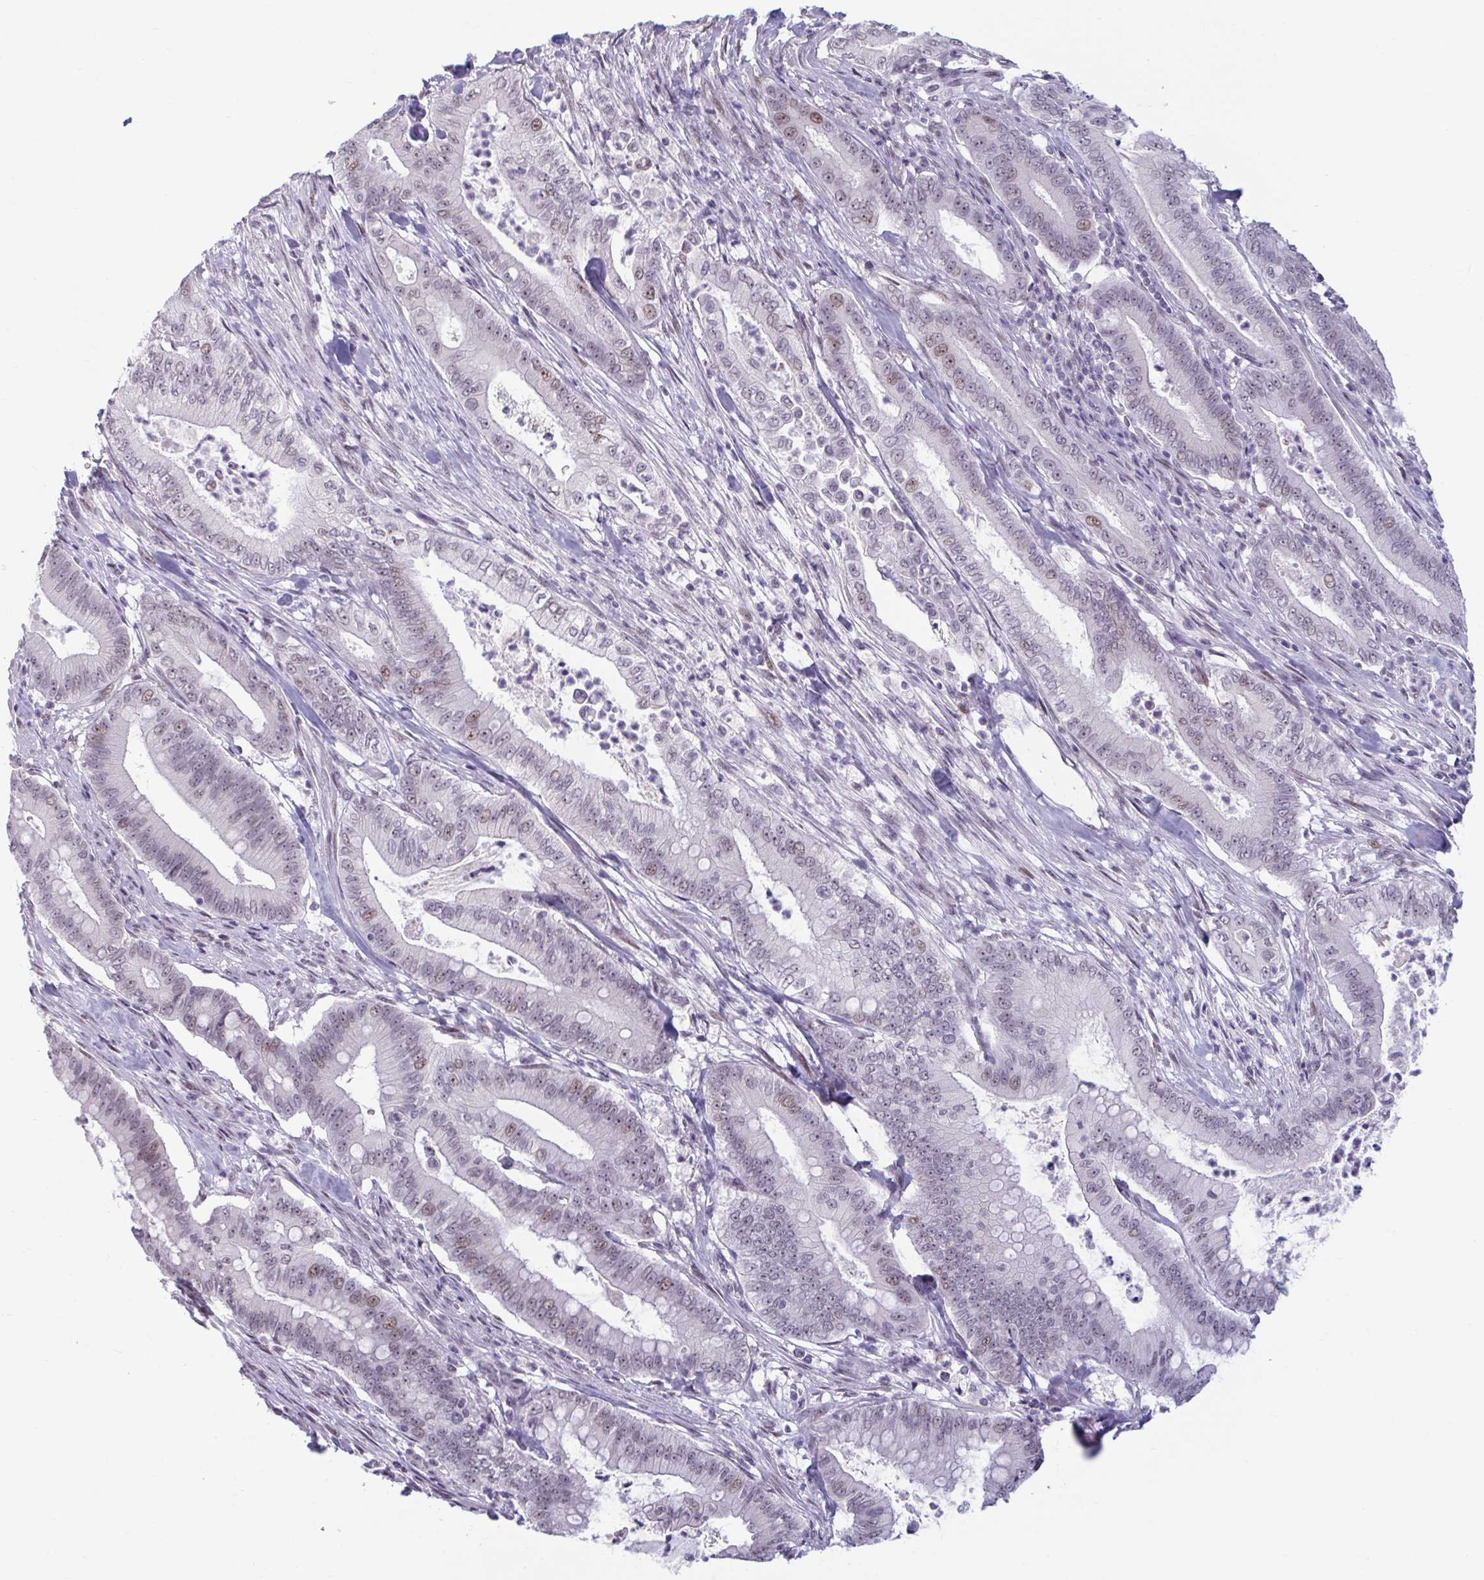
{"staining": {"intensity": "moderate", "quantity": "<25%", "location": "nuclear"}, "tissue": "pancreatic cancer", "cell_type": "Tumor cells", "image_type": "cancer", "snomed": [{"axis": "morphology", "description": "Adenocarcinoma, NOS"}, {"axis": "topography", "description": "Pancreas"}], "caption": "Immunohistochemical staining of human pancreatic cancer (adenocarcinoma) reveals low levels of moderate nuclear staining in approximately <25% of tumor cells.", "gene": "HSD17B6", "patient": {"sex": "male", "age": 71}}